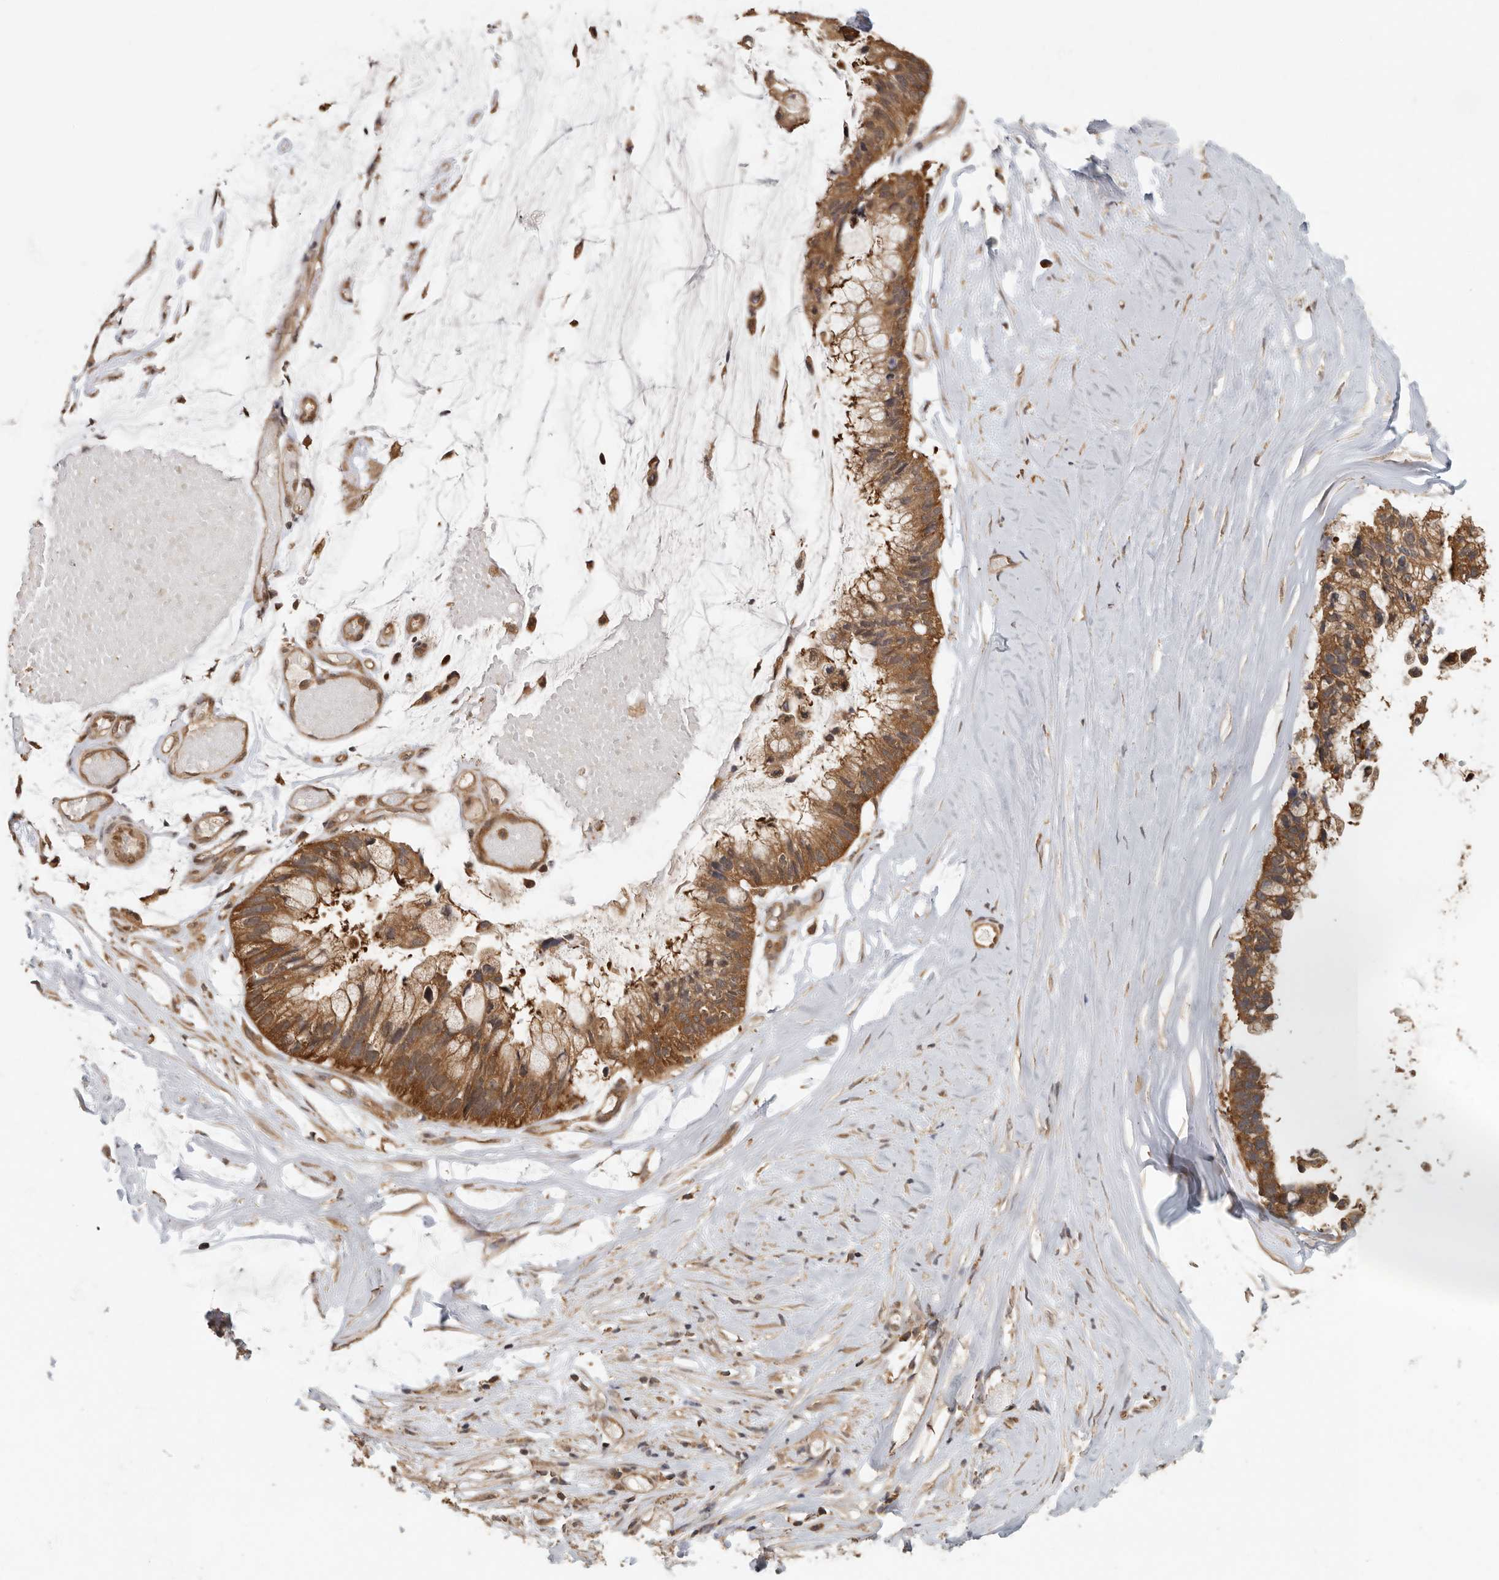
{"staining": {"intensity": "moderate", "quantity": ">75%", "location": "cytoplasmic/membranous"}, "tissue": "ovarian cancer", "cell_type": "Tumor cells", "image_type": "cancer", "snomed": [{"axis": "morphology", "description": "Cystadenocarcinoma, mucinous, NOS"}, {"axis": "topography", "description": "Ovary"}], "caption": "IHC photomicrograph of neoplastic tissue: human ovarian cancer stained using immunohistochemistry exhibits medium levels of moderate protein expression localized specifically in the cytoplasmic/membranous of tumor cells, appearing as a cytoplasmic/membranous brown color.", "gene": "CCT8", "patient": {"sex": "female", "age": 39}}